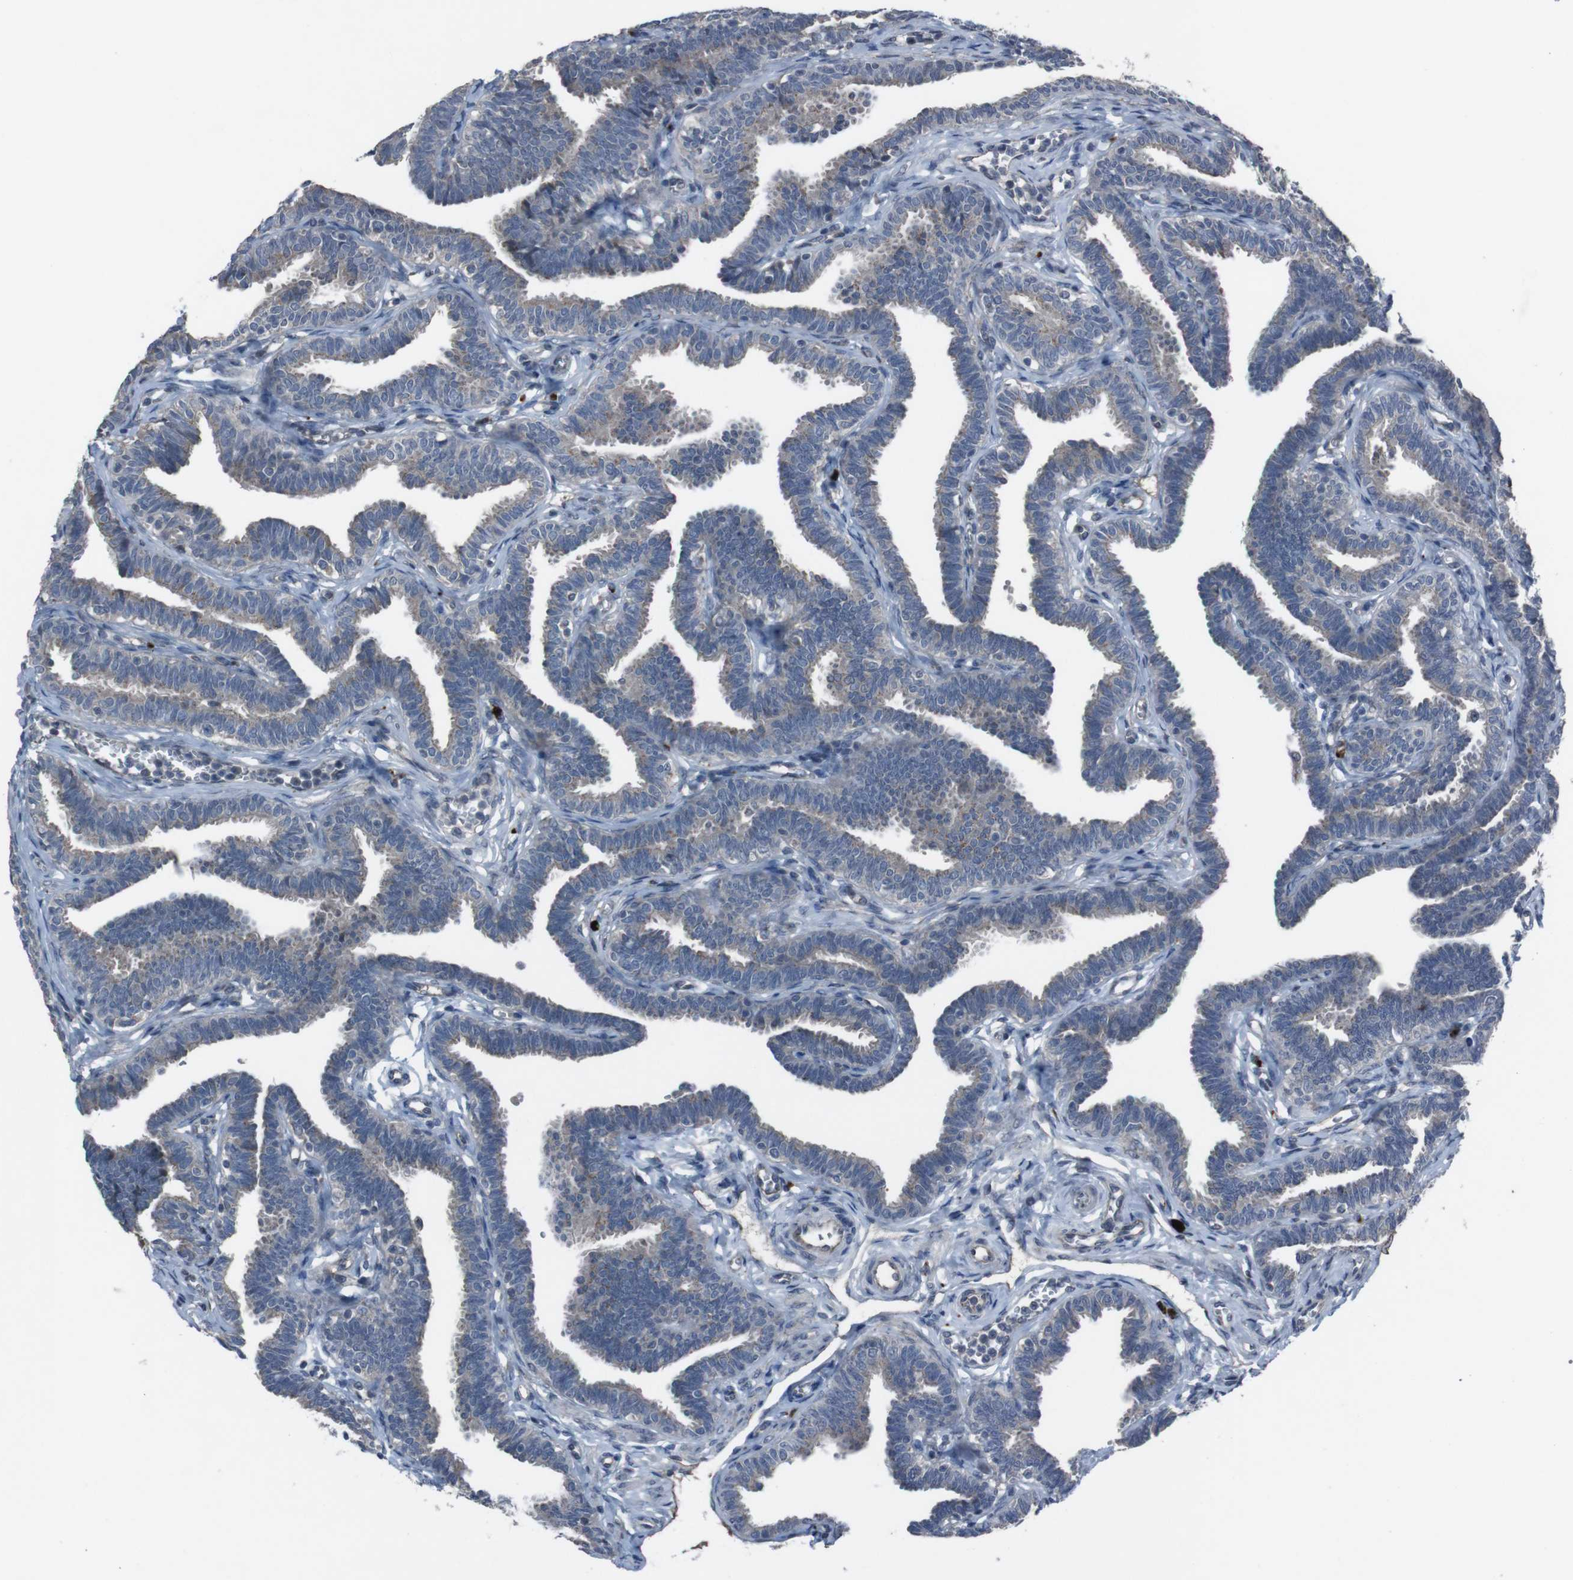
{"staining": {"intensity": "weak", "quantity": "25%-75%", "location": "cytoplasmic/membranous"}, "tissue": "fallopian tube", "cell_type": "Glandular cells", "image_type": "normal", "snomed": [{"axis": "morphology", "description": "Normal tissue, NOS"}, {"axis": "topography", "description": "Fallopian tube"}, {"axis": "topography", "description": "Ovary"}], "caption": "Fallopian tube stained with IHC demonstrates weak cytoplasmic/membranous staining in about 25%-75% of glandular cells. (DAB (3,3'-diaminobenzidine) = brown stain, brightfield microscopy at high magnification).", "gene": "EFNA5", "patient": {"sex": "female", "age": 23}}